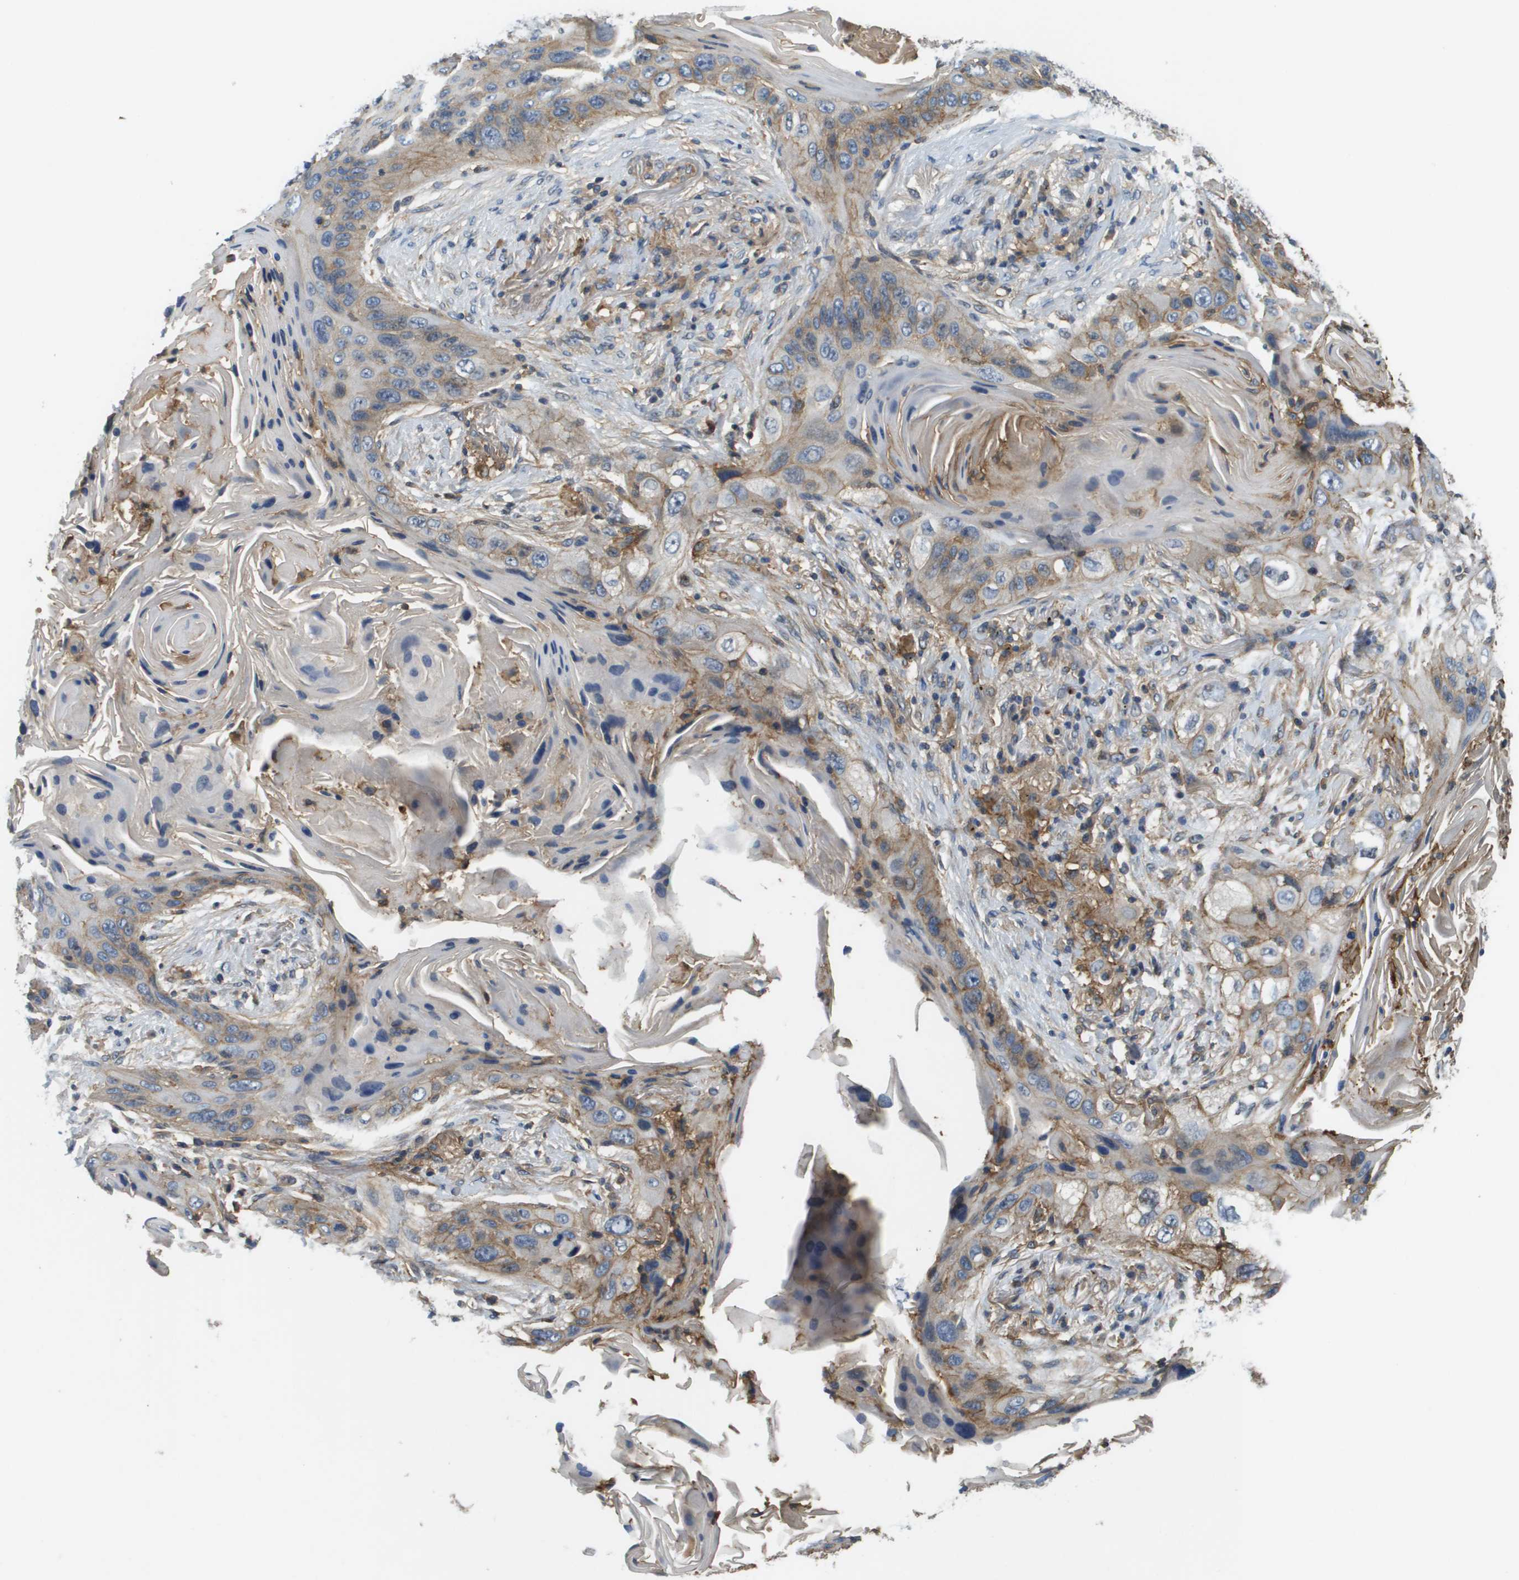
{"staining": {"intensity": "weak", "quantity": ">75%", "location": "cytoplasmic/membranous"}, "tissue": "lung cancer", "cell_type": "Tumor cells", "image_type": "cancer", "snomed": [{"axis": "morphology", "description": "Squamous cell carcinoma, NOS"}, {"axis": "topography", "description": "Lung"}], "caption": "A micrograph showing weak cytoplasmic/membranous staining in about >75% of tumor cells in squamous cell carcinoma (lung), as visualized by brown immunohistochemical staining.", "gene": "SLC16A3", "patient": {"sex": "female", "age": 67}}